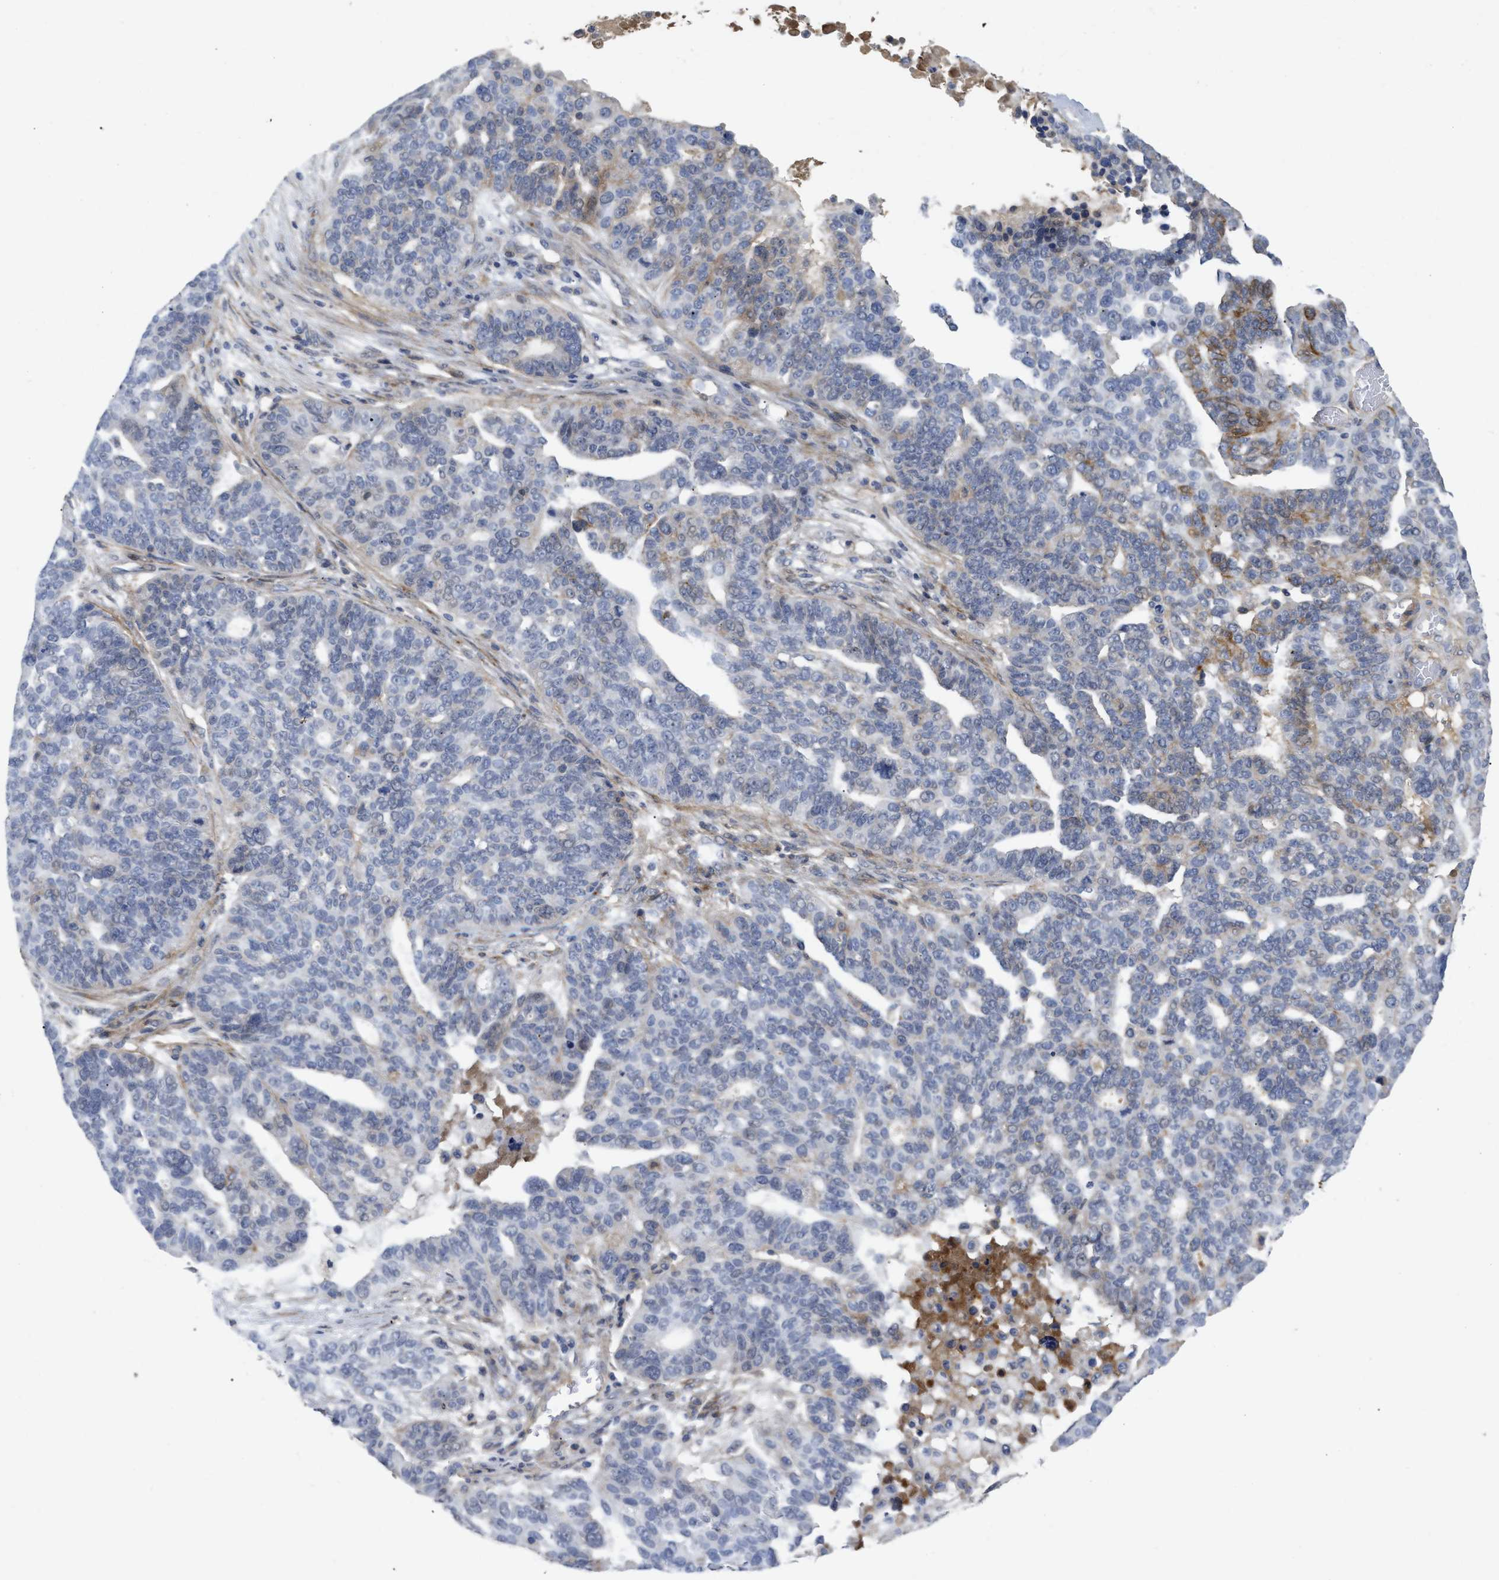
{"staining": {"intensity": "weak", "quantity": "<25%", "location": "cytoplasmic/membranous"}, "tissue": "ovarian cancer", "cell_type": "Tumor cells", "image_type": "cancer", "snomed": [{"axis": "morphology", "description": "Cystadenocarcinoma, serous, NOS"}, {"axis": "topography", "description": "Ovary"}], "caption": "DAB (3,3'-diaminobenzidine) immunohistochemical staining of ovarian cancer (serous cystadenocarcinoma) demonstrates no significant expression in tumor cells.", "gene": "ST6GALNAC6", "patient": {"sex": "female", "age": 59}}